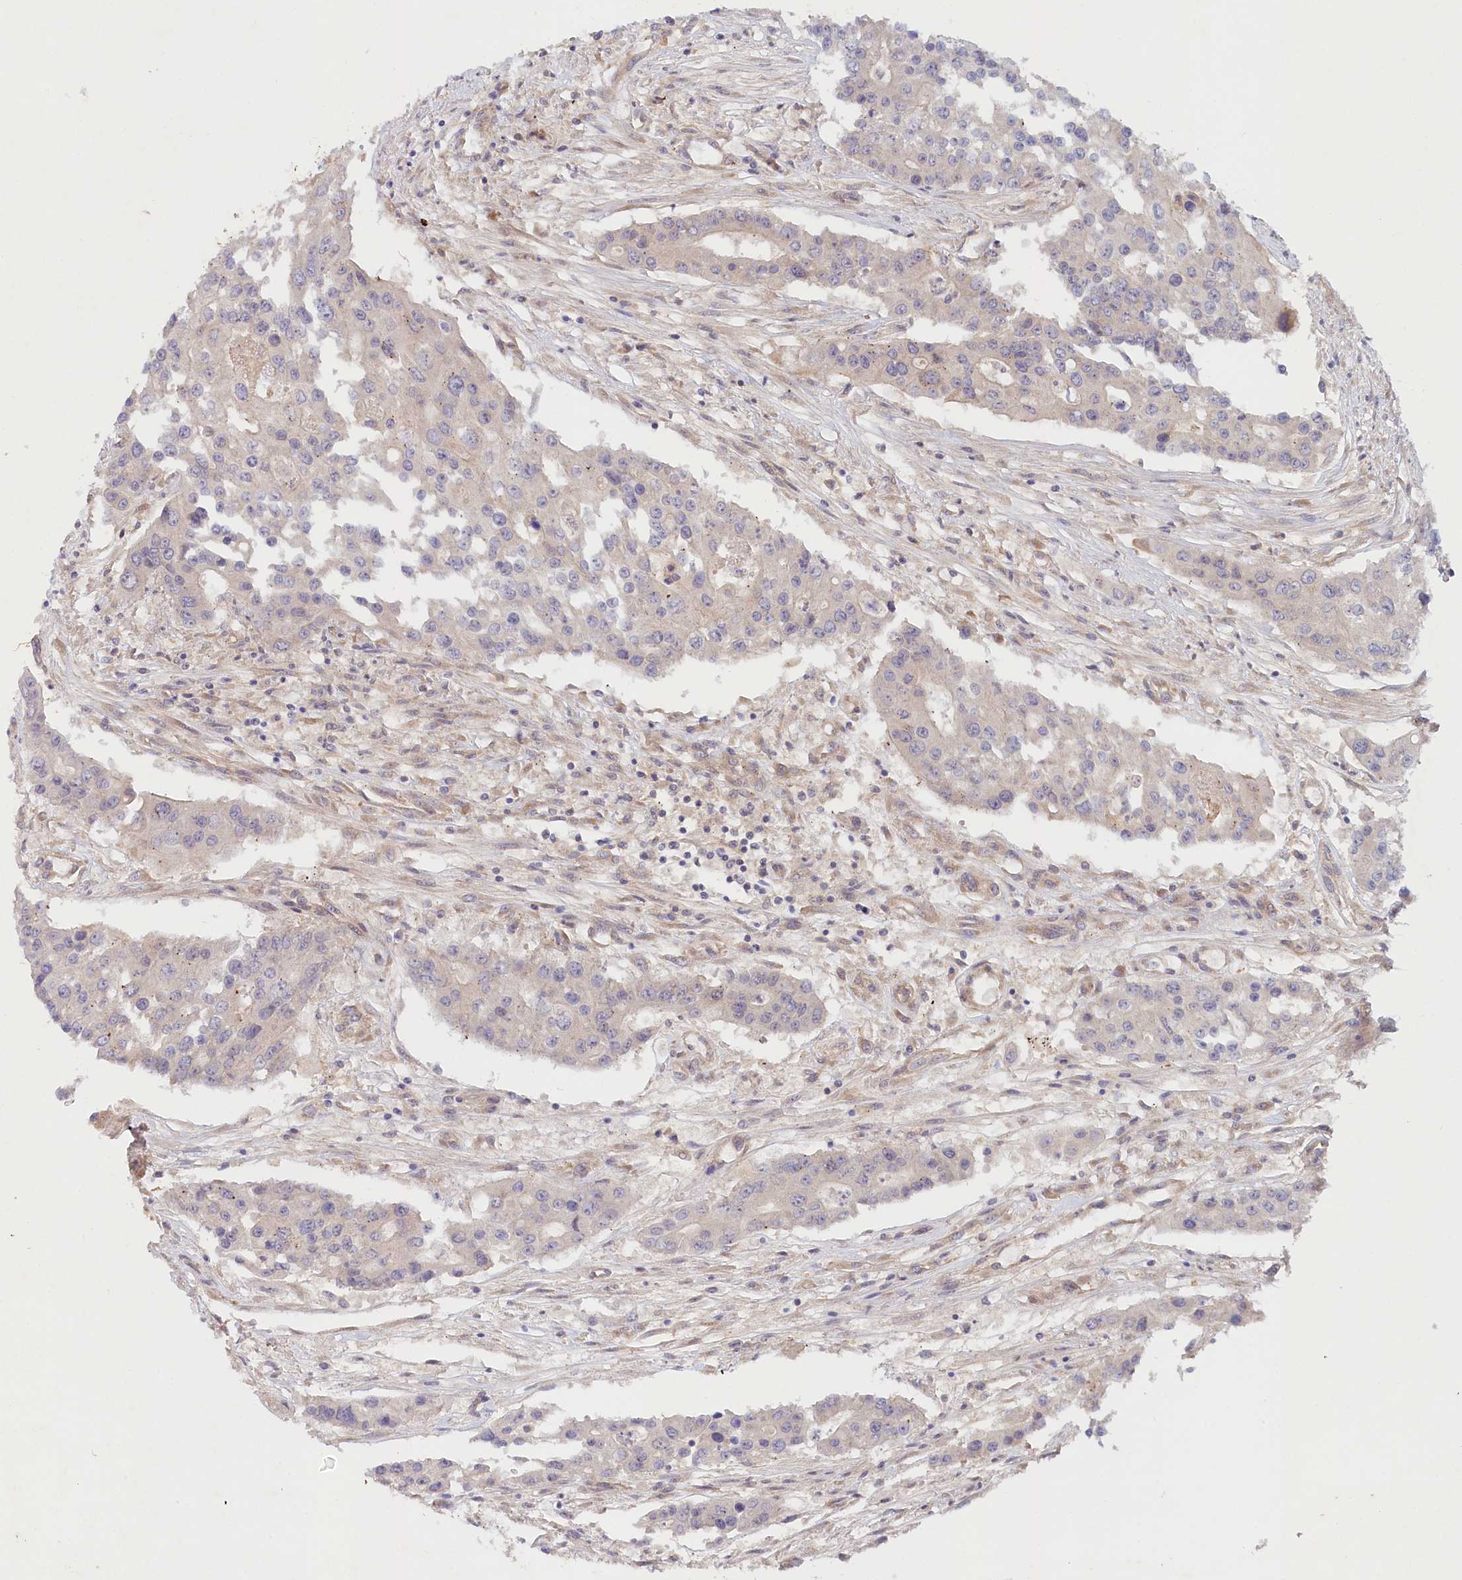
{"staining": {"intensity": "negative", "quantity": "none", "location": "none"}, "tissue": "colorectal cancer", "cell_type": "Tumor cells", "image_type": "cancer", "snomed": [{"axis": "morphology", "description": "Adenocarcinoma, NOS"}, {"axis": "topography", "description": "Colon"}], "caption": "Immunohistochemistry (IHC) photomicrograph of human colorectal adenocarcinoma stained for a protein (brown), which exhibits no expression in tumor cells.", "gene": "TNIP1", "patient": {"sex": "male", "age": 77}}